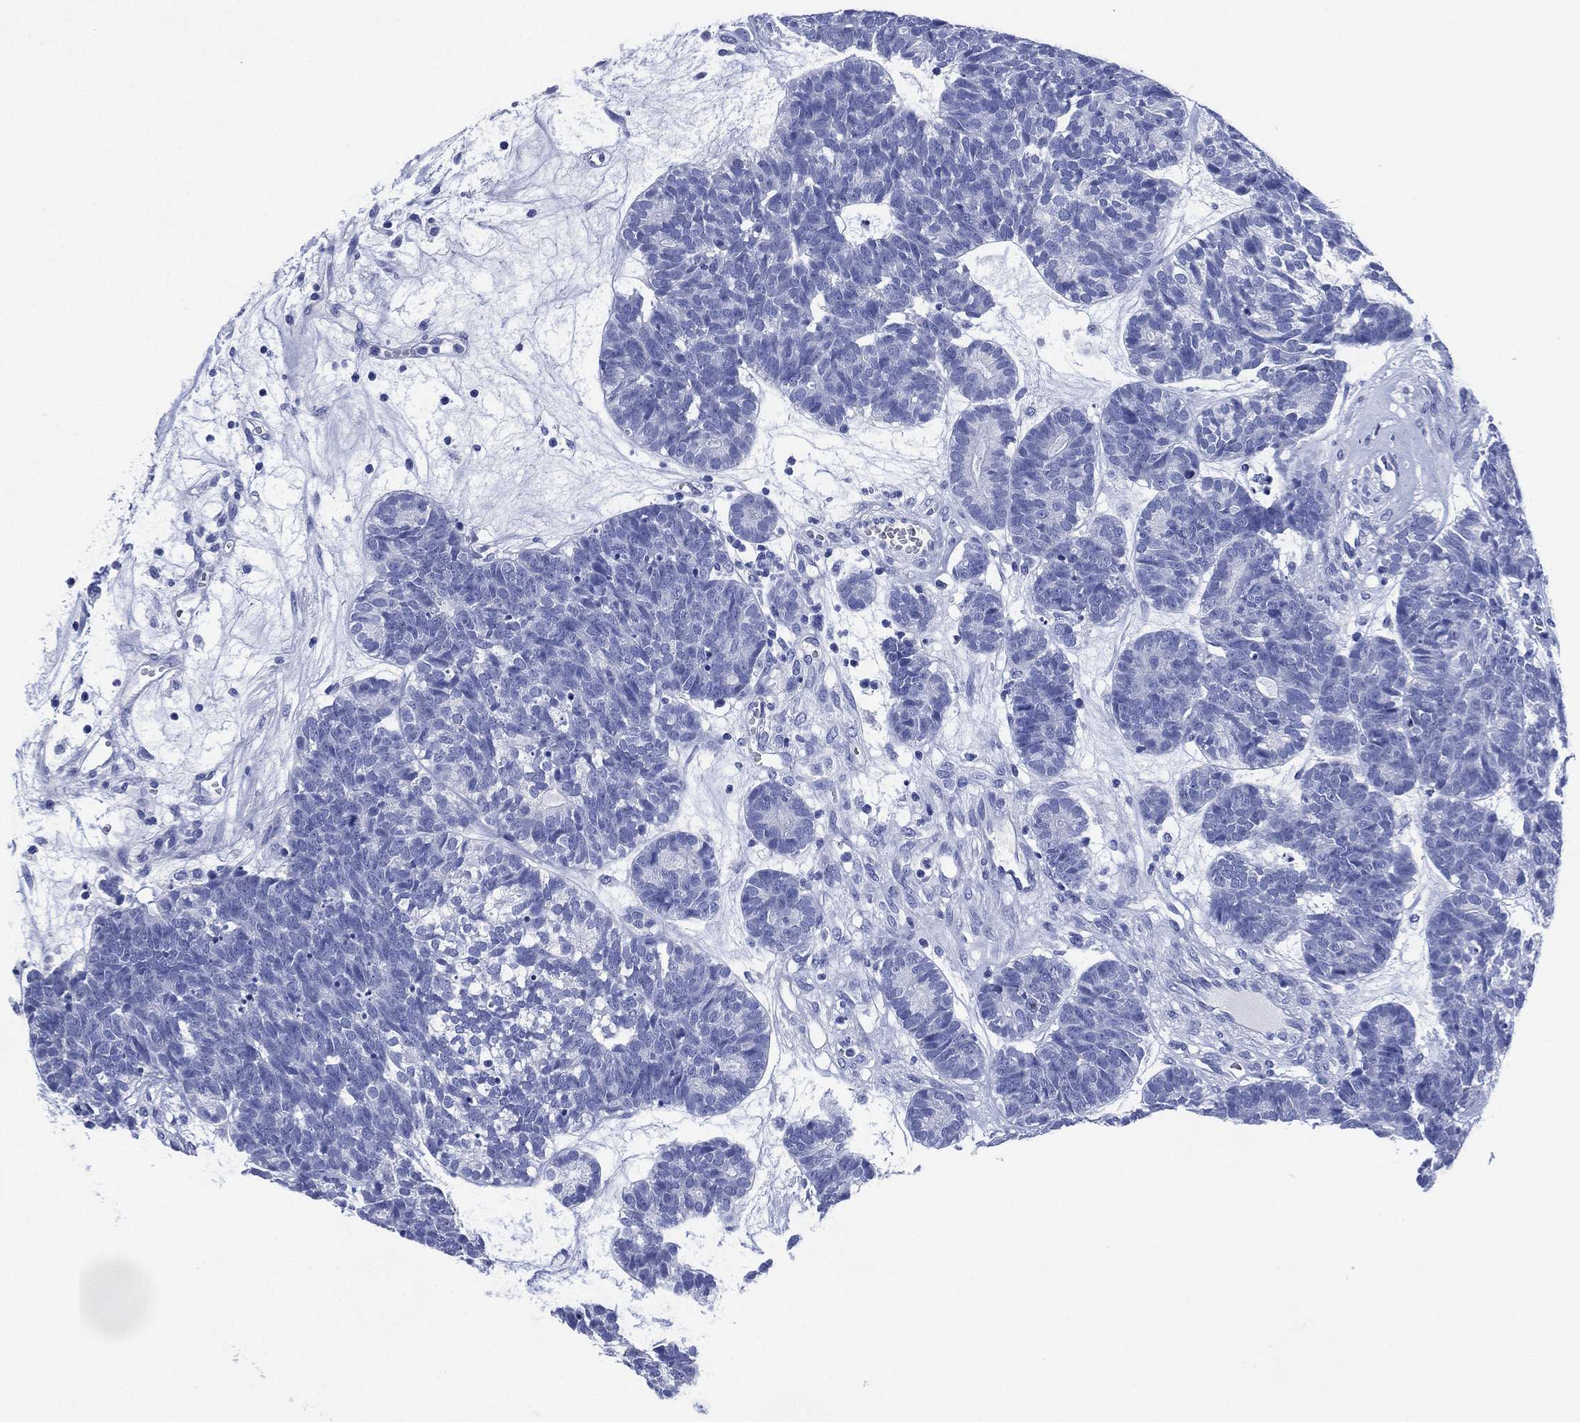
{"staining": {"intensity": "negative", "quantity": "none", "location": "none"}, "tissue": "head and neck cancer", "cell_type": "Tumor cells", "image_type": "cancer", "snomed": [{"axis": "morphology", "description": "Adenocarcinoma, NOS"}, {"axis": "topography", "description": "Head-Neck"}], "caption": "An image of human head and neck cancer is negative for staining in tumor cells.", "gene": "SIGLECL1", "patient": {"sex": "female", "age": 81}}